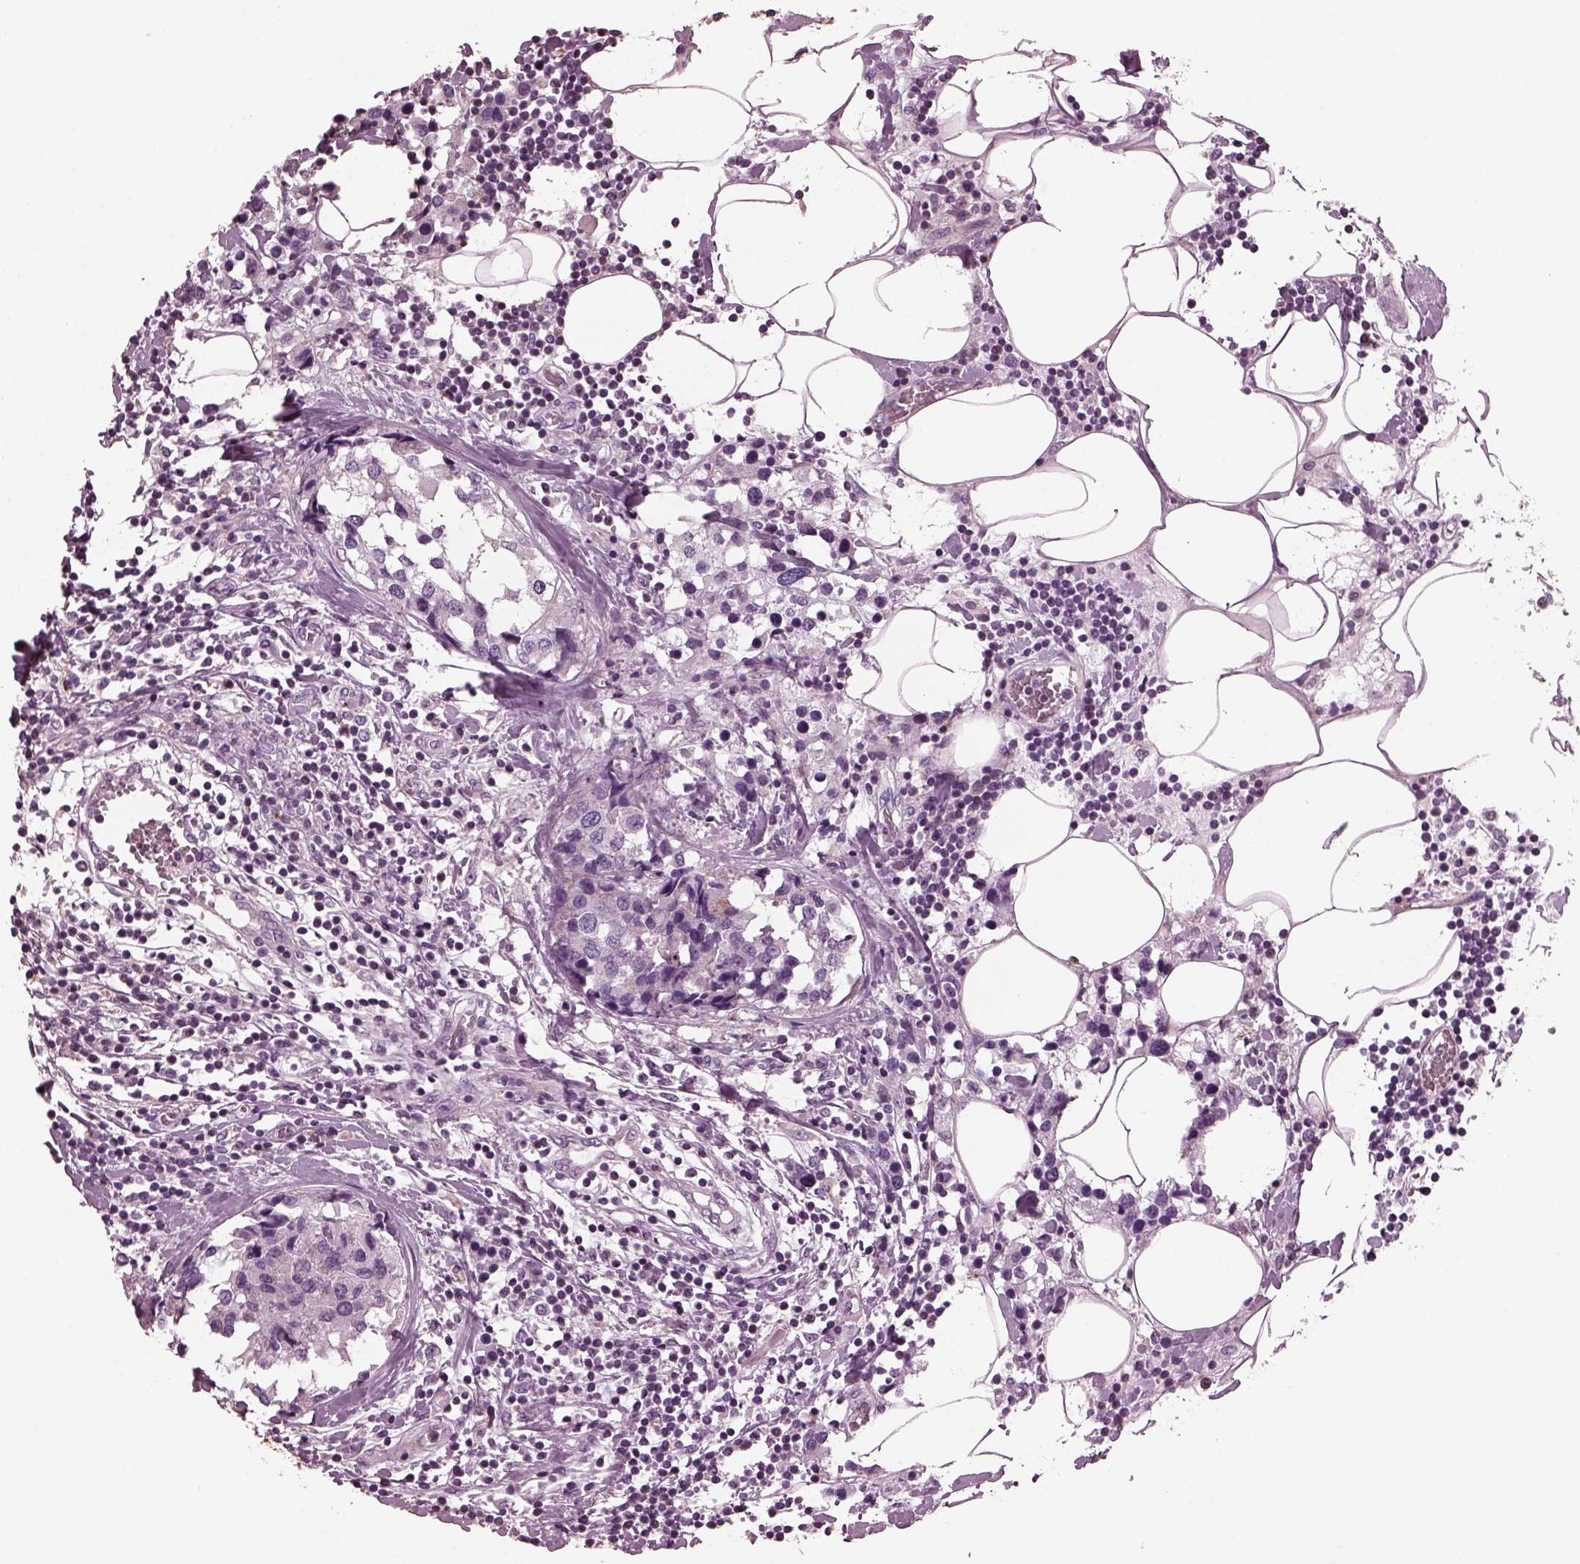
{"staining": {"intensity": "negative", "quantity": "none", "location": "none"}, "tissue": "breast cancer", "cell_type": "Tumor cells", "image_type": "cancer", "snomed": [{"axis": "morphology", "description": "Lobular carcinoma"}, {"axis": "topography", "description": "Breast"}], "caption": "High power microscopy micrograph of an immunohistochemistry micrograph of breast cancer, revealing no significant staining in tumor cells.", "gene": "GDF11", "patient": {"sex": "female", "age": 59}}